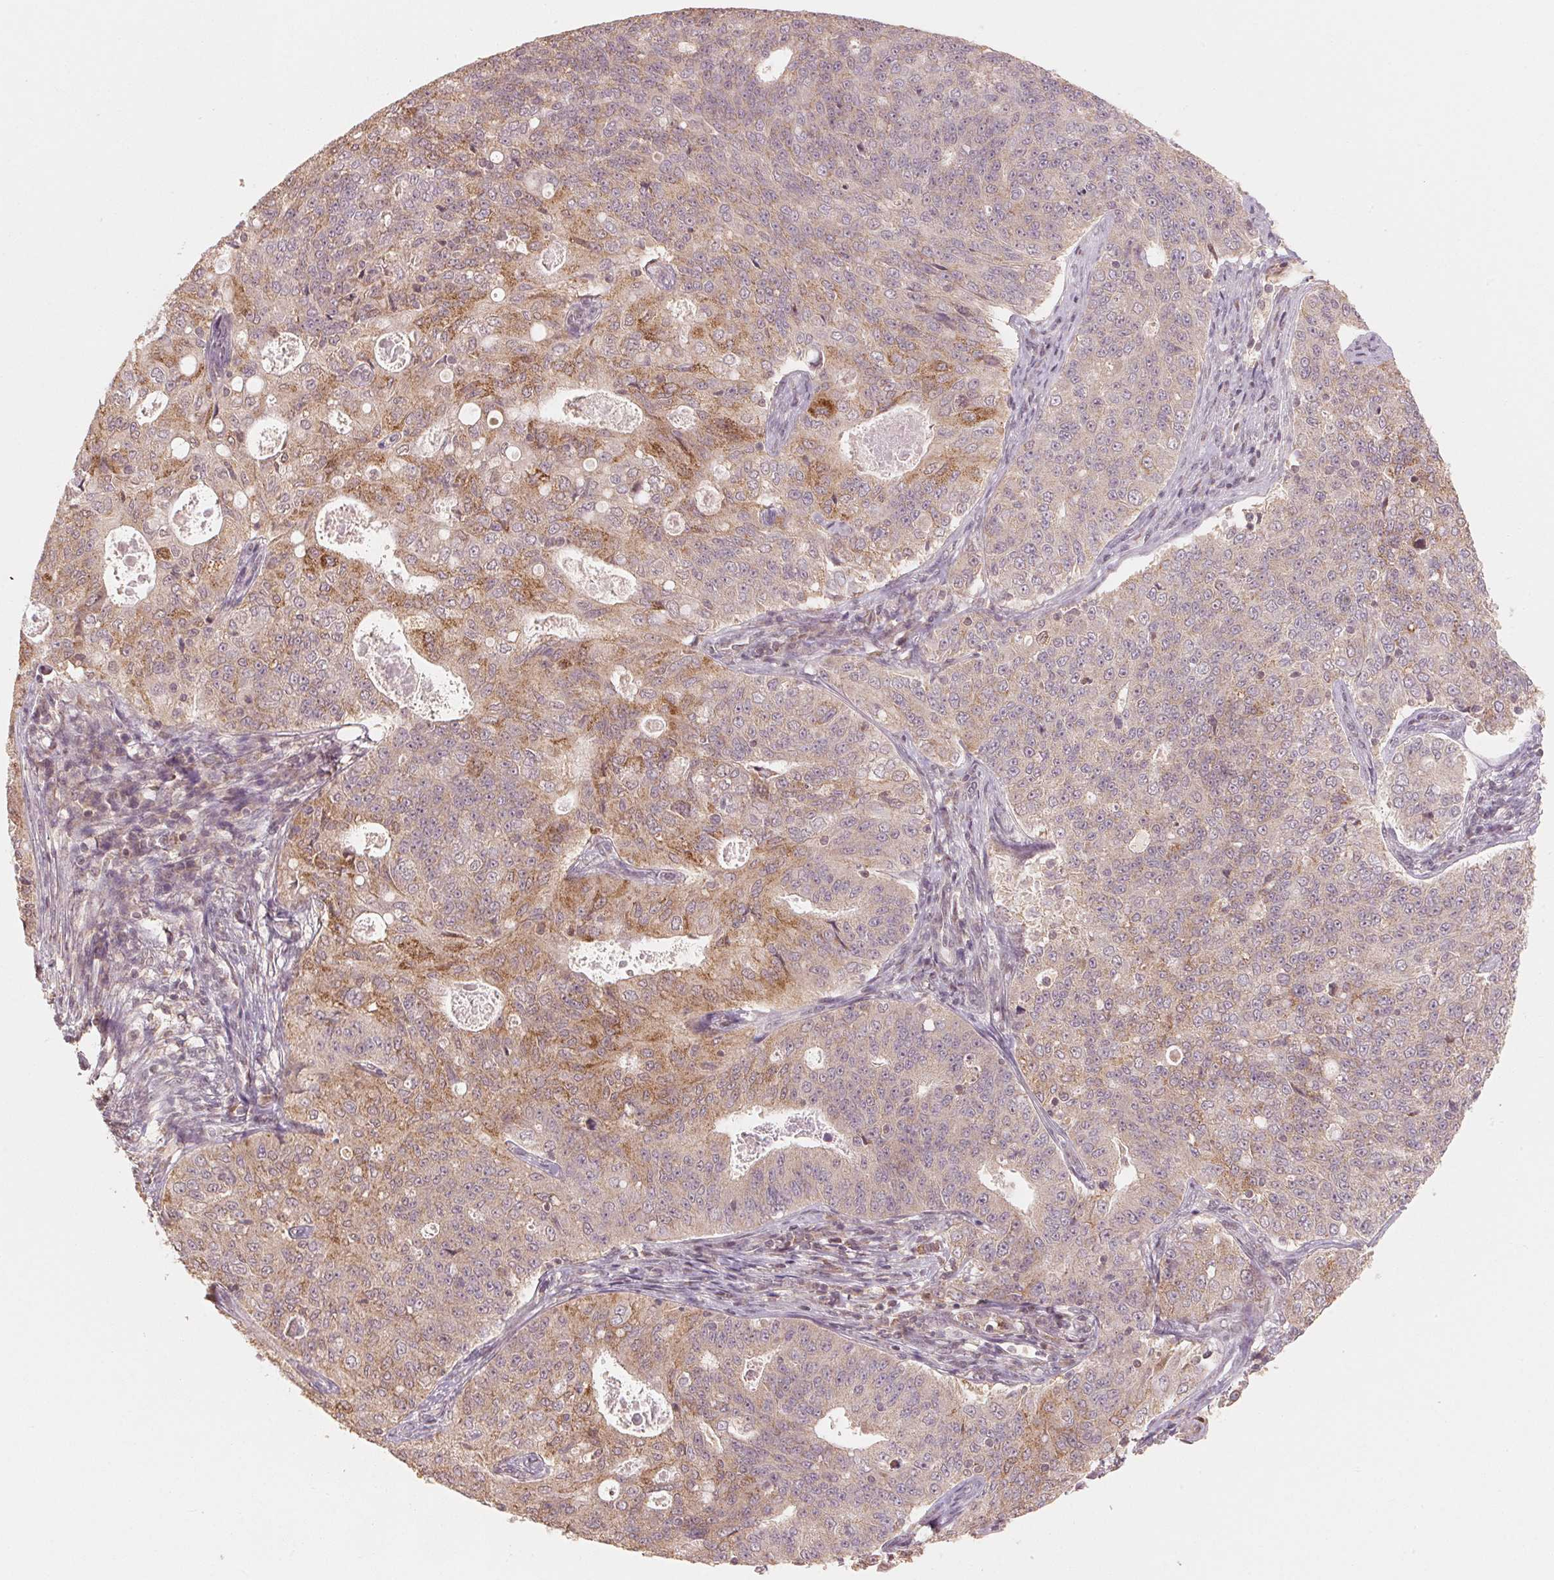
{"staining": {"intensity": "moderate", "quantity": "25%-75%", "location": "cytoplasmic/membranous"}, "tissue": "endometrial cancer", "cell_type": "Tumor cells", "image_type": "cancer", "snomed": [{"axis": "morphology", "description": "Adenocarcinoma, NOS"}, {"axis": "topography", "description": "Endometrium"}], "caption": "Endometrial cancer was stained to show a protein in brown. There is medium levels of moderate cytoplasmic/membranous staining in about 25%-75% of tumor cells.", "gene": "C2orf73", "patient": {"sex": "female", "age": 43}}